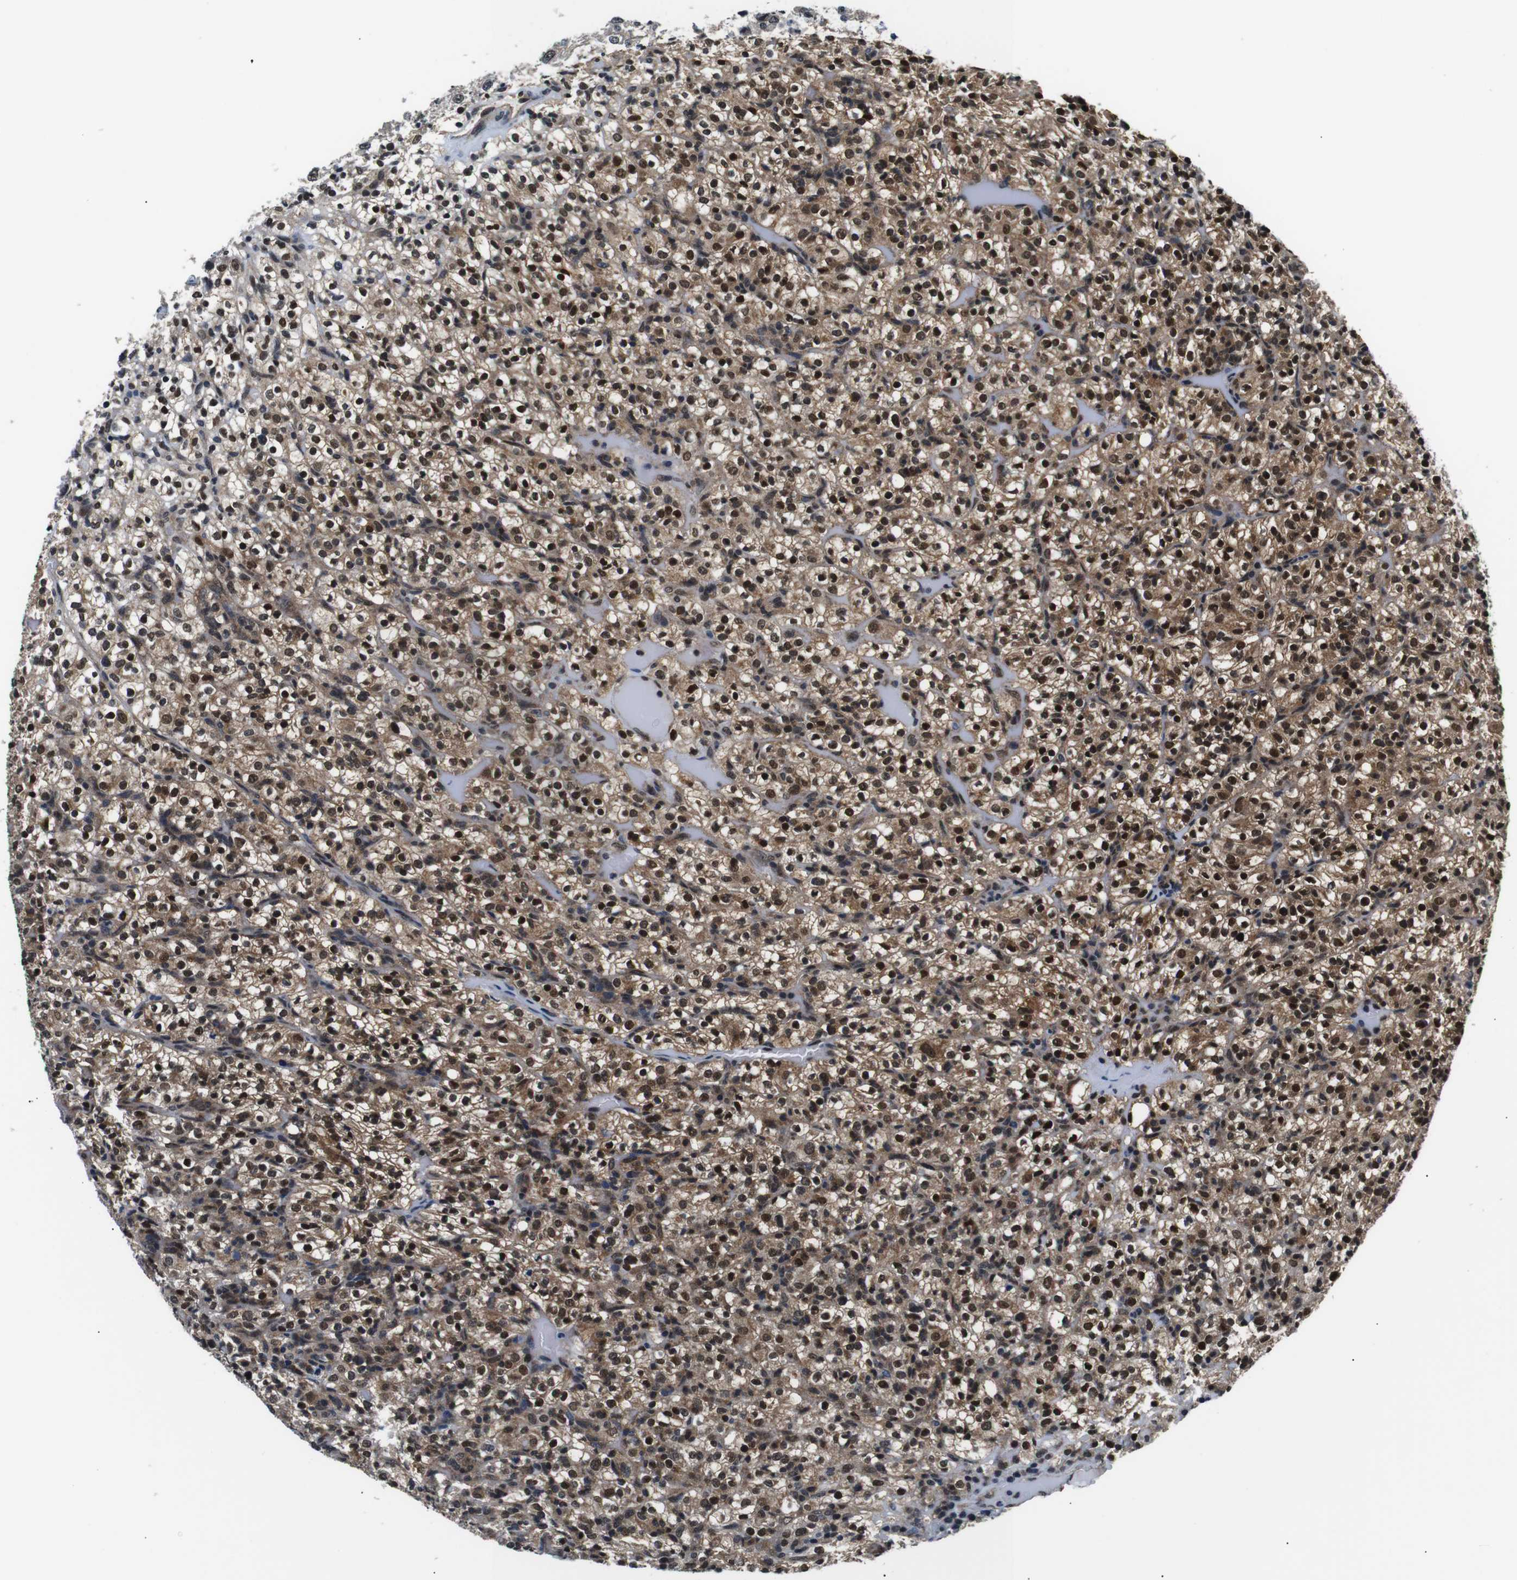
{"staining": {"intensity": "strong", "quantity": ">75%", "location": "cytoplasmic/membranous,nuclear"}, "tissue": "renal cancer", "cell_type": "Tumor cells", "image_type": "cancer", "snomed": [{"axis": "morphology", "description": "Normal tissue, NOS"}, {"axis": "morphology", "description": "Adenocarcinoma, NOS"}, {"axis": "topography", "description": "Kidney"}], "caption": "Renal cancer (adenocarcinoma) stained with a protein marker exhibits strong staining in tumor cells.", "gene": "SKP1", "patient": {"sex": "female", "age": 72}}